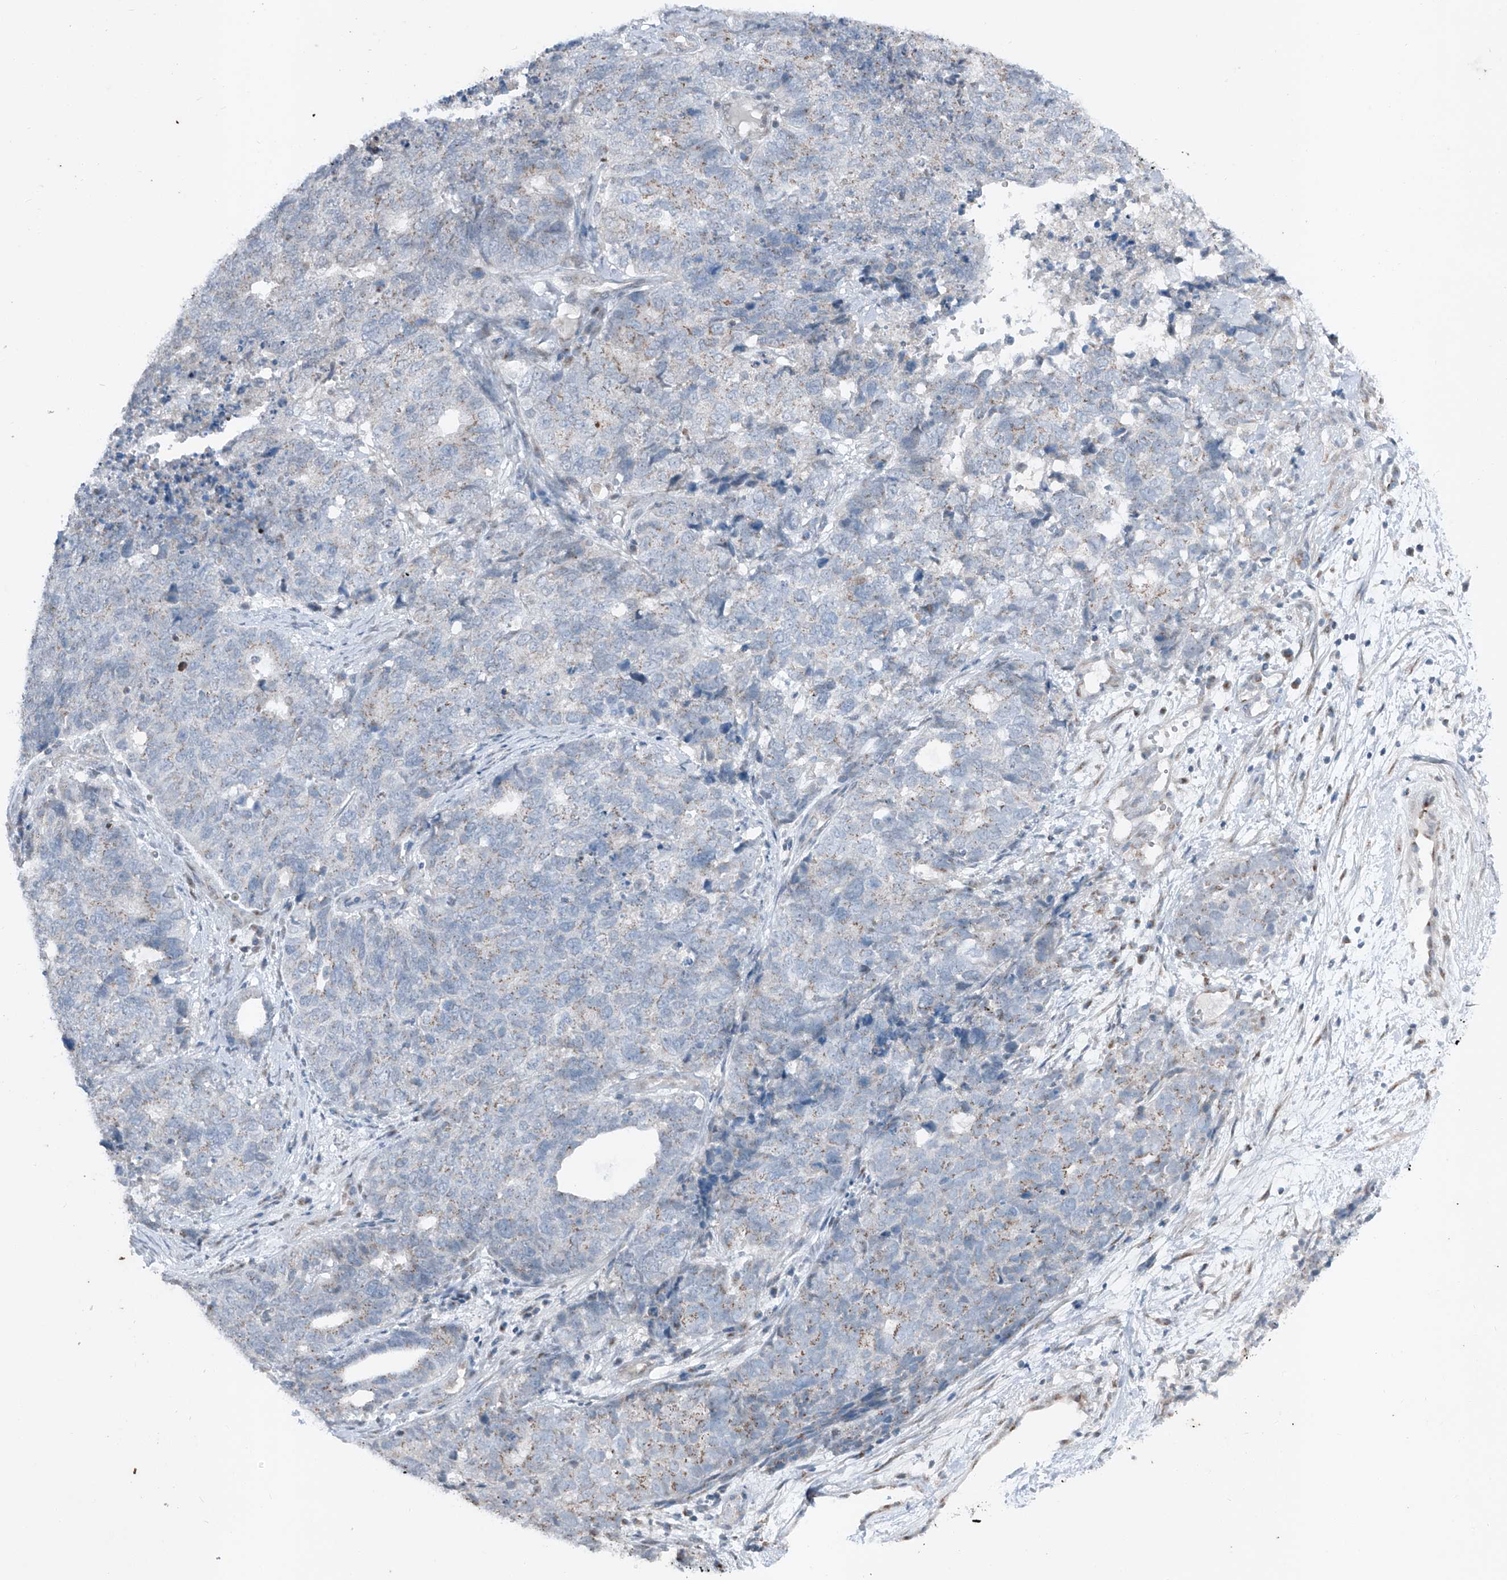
{"staining": {"intensity": "weak", "quantity": "25%-75%", "location": "cytoplasmic/membranous"}, "tissue": "cervical cancer", "cell_type": "Tumor cells", "image_type": "cancer", "snomed": [{"axis": "morphology", "description": "Squamous cell carcinoma, NOS"}, {"axis": "topography", "description": "Cervix"}], "caption": "A photomicrograph of cervical cancer (squamous cell carcinoma) stained for a protein shows weak cytoplasmic/membranous brown staining in tumor cells. Ihc stains the protein of interest in brown and the nuclei are stained blue.", "gene": "DYRK1B", "patient": {"sex": "female", "age": 63}}